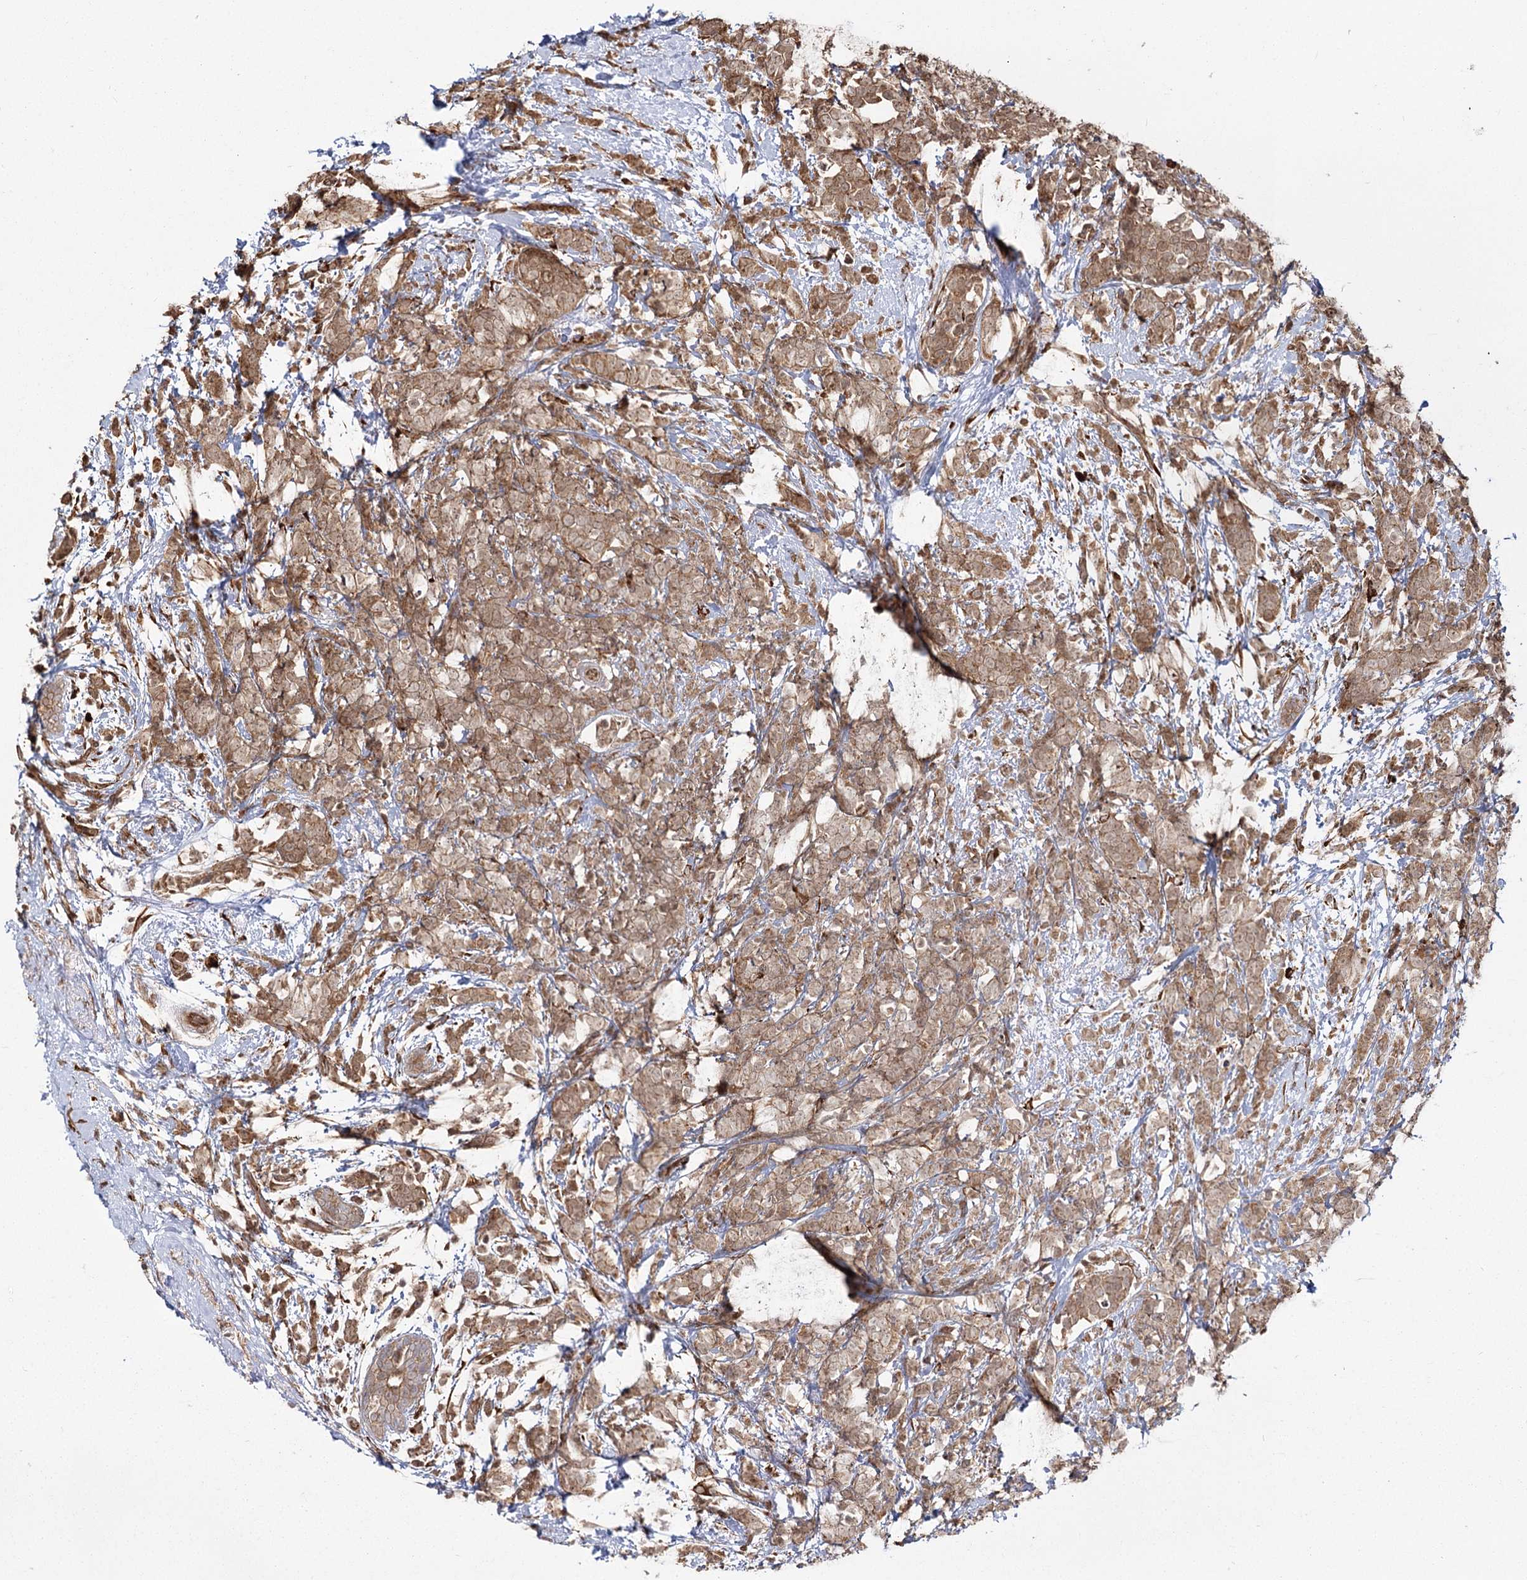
{"staining": {"intensity": "moderate", "quantity": ">75%", "location": "cytoplasmic/membranous"}, "tissue": "breast cancer", "cell_type": "Tumor cells", "image_type": "cancer", "snomed": [{"axis": "morphology", "description": "Lobular carcinoma"}, {"axis": "topography", "description": "Breast"}], "caption": "Protein staining of breast cancer (lobular carcinoma) tissue demonstrates moderate cytoplasmic/membranous positivity in about >75% of tumor cells.", "gene": "FAM13A", "patient": {"sex": "female", "age": 58}}